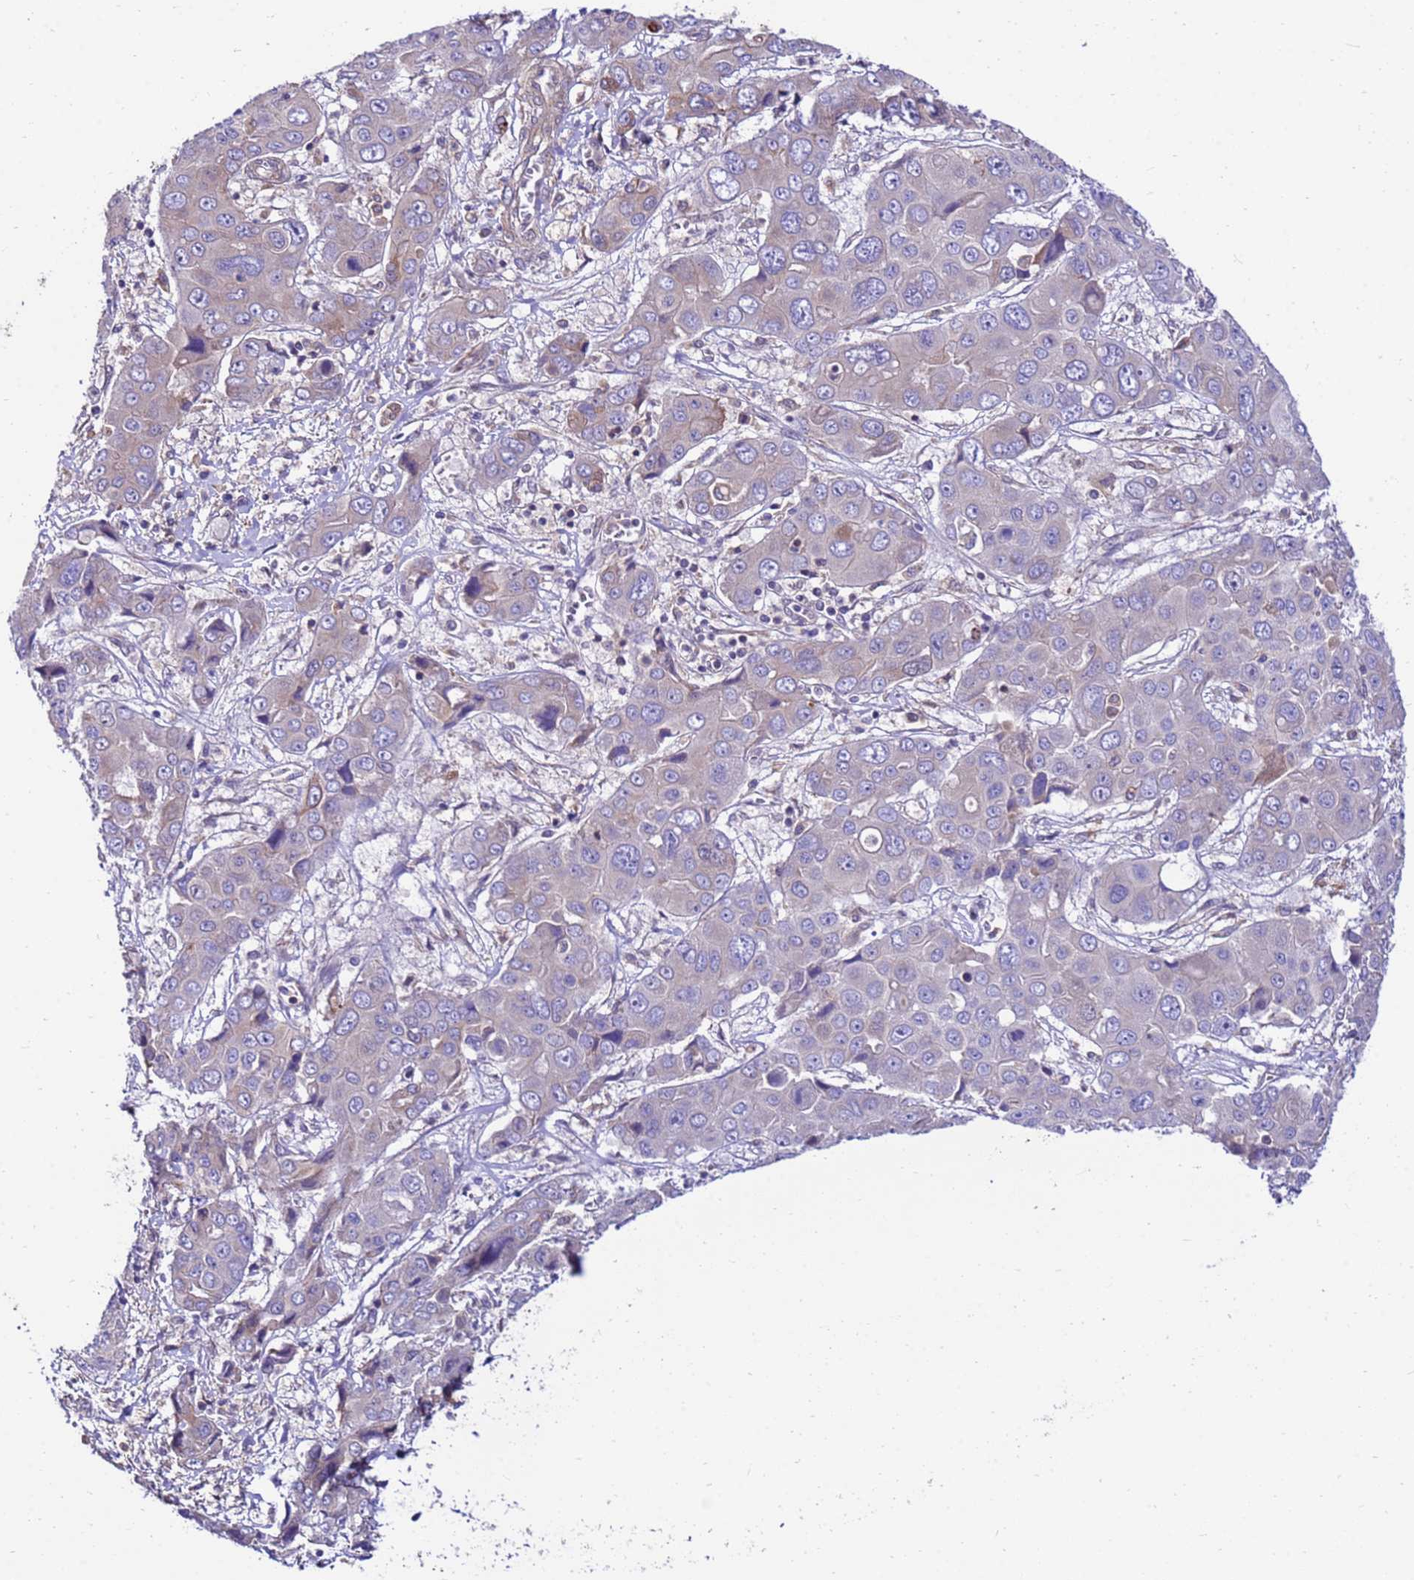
{"staining": {"intensity": "negative", "quantity": "none", "location": "none"}, "tissue": "liver cancer", "cell_type": "Tumor cells", "image_type": "cancer", "snomed": [{"axis": "morphology", "description": "Cholangiocarcinoma"}, {"axis": "topography", "description": "Liver"}], "caption": "IHC image of human liver cancer (cholangiocarcinoma) stained for a protein (brown), which exhibits no staining in tumor cells. The staining is performed using DAB brown chromogen with nuclei counter-stained in using hematoxylin.", "gene": "GET3", "patient": {"sex": "male", "age": 67}}